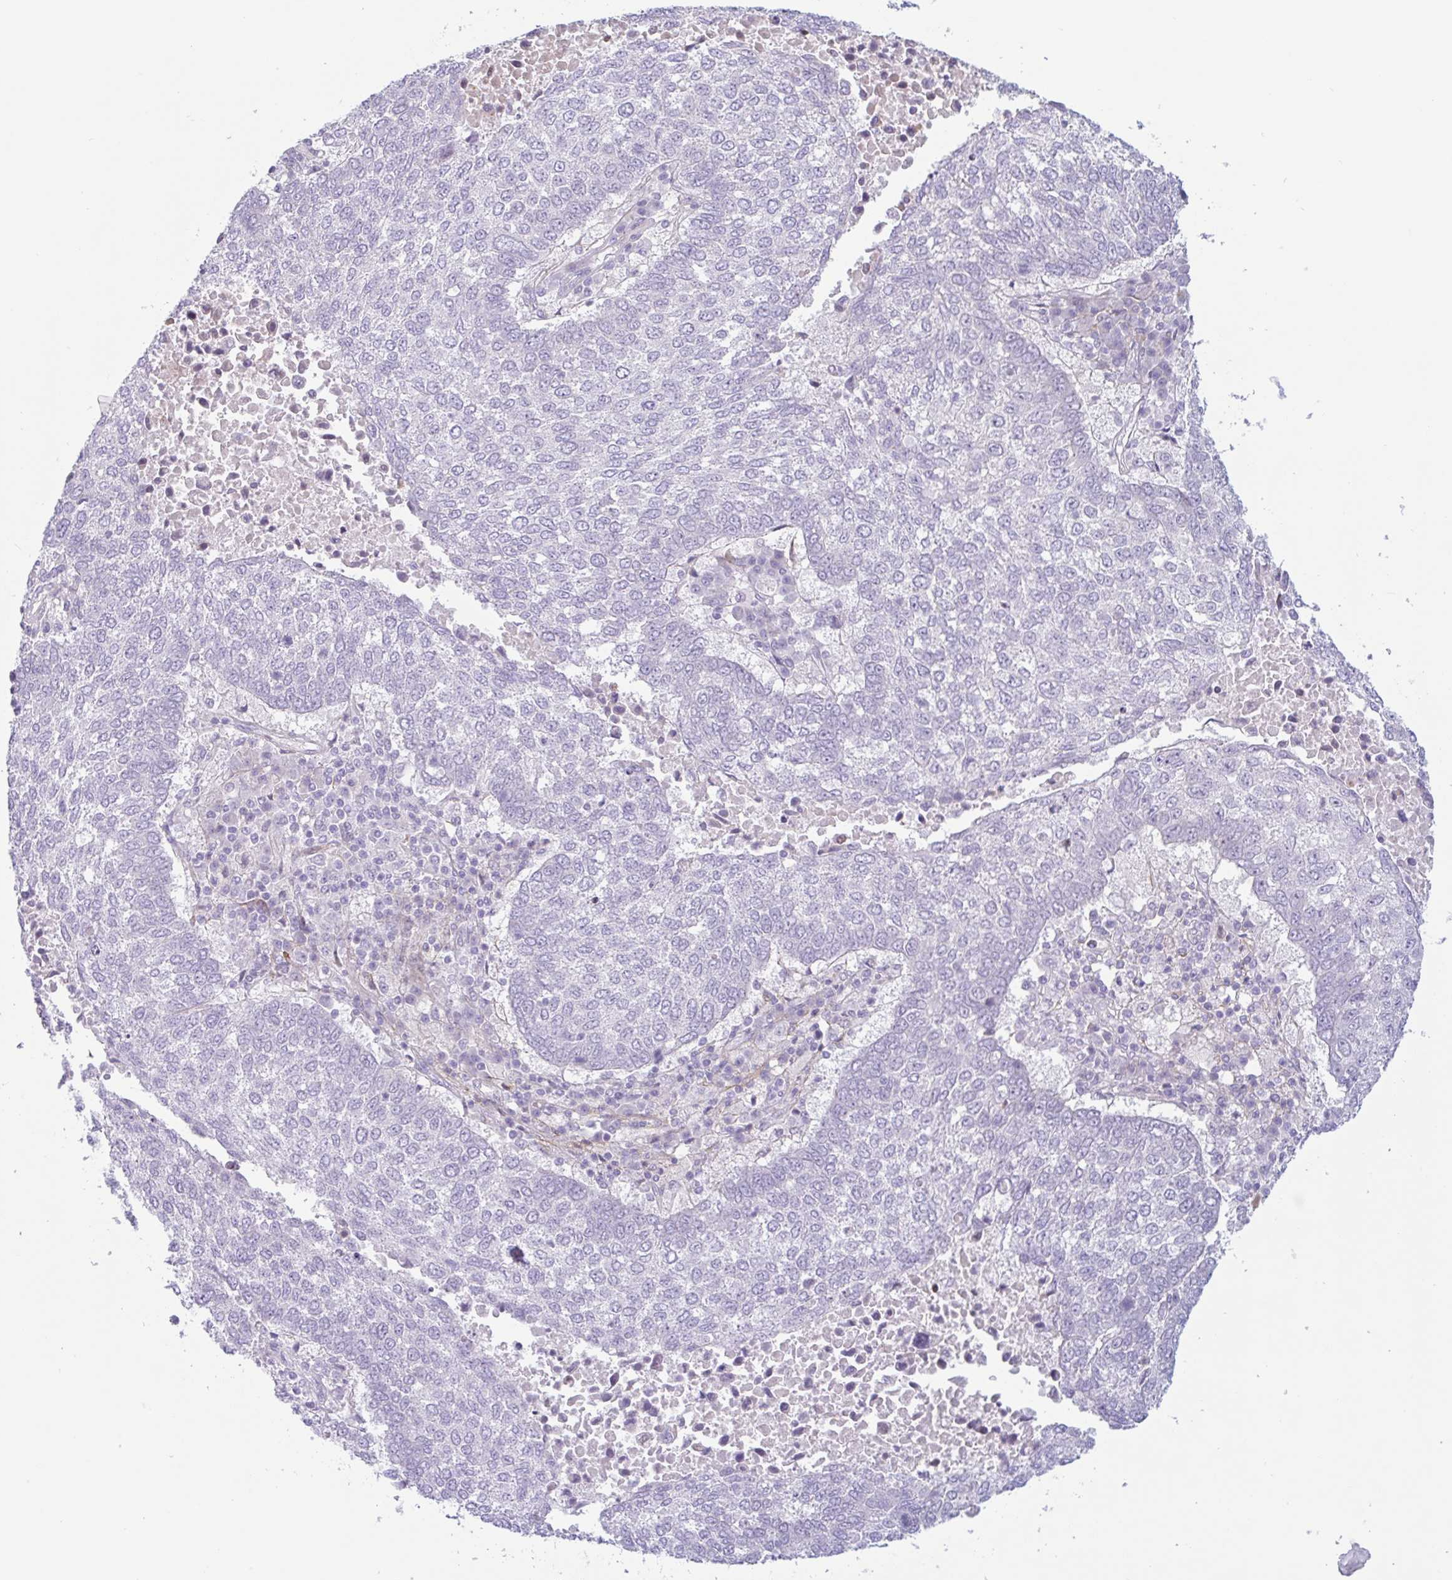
{"staining": {"intensity": "negative", "quantity": "none", "location": "none"}, "tissue": "lung cancer", "cell_type": "Tumor cells", "image_type": "cancer", "snomed": [{"axis": "morphology", "description": "Squamous cell carcinoma, NOS"}, {"axis": "topography", "description": "Lung"}], "caption": "An immunohistochemistry histopathology image of squamous cell carcinoma (lung) is shown. There is no staining in tumor cells of squamous cell carcinoma (lung). (DAB (3,3'-diaminobenzidine) immunohistochemistry visualized using brightfield microscopy, high magnification).", "gene": "MYH10", "patient": {"sex": "male", "age": 73}}